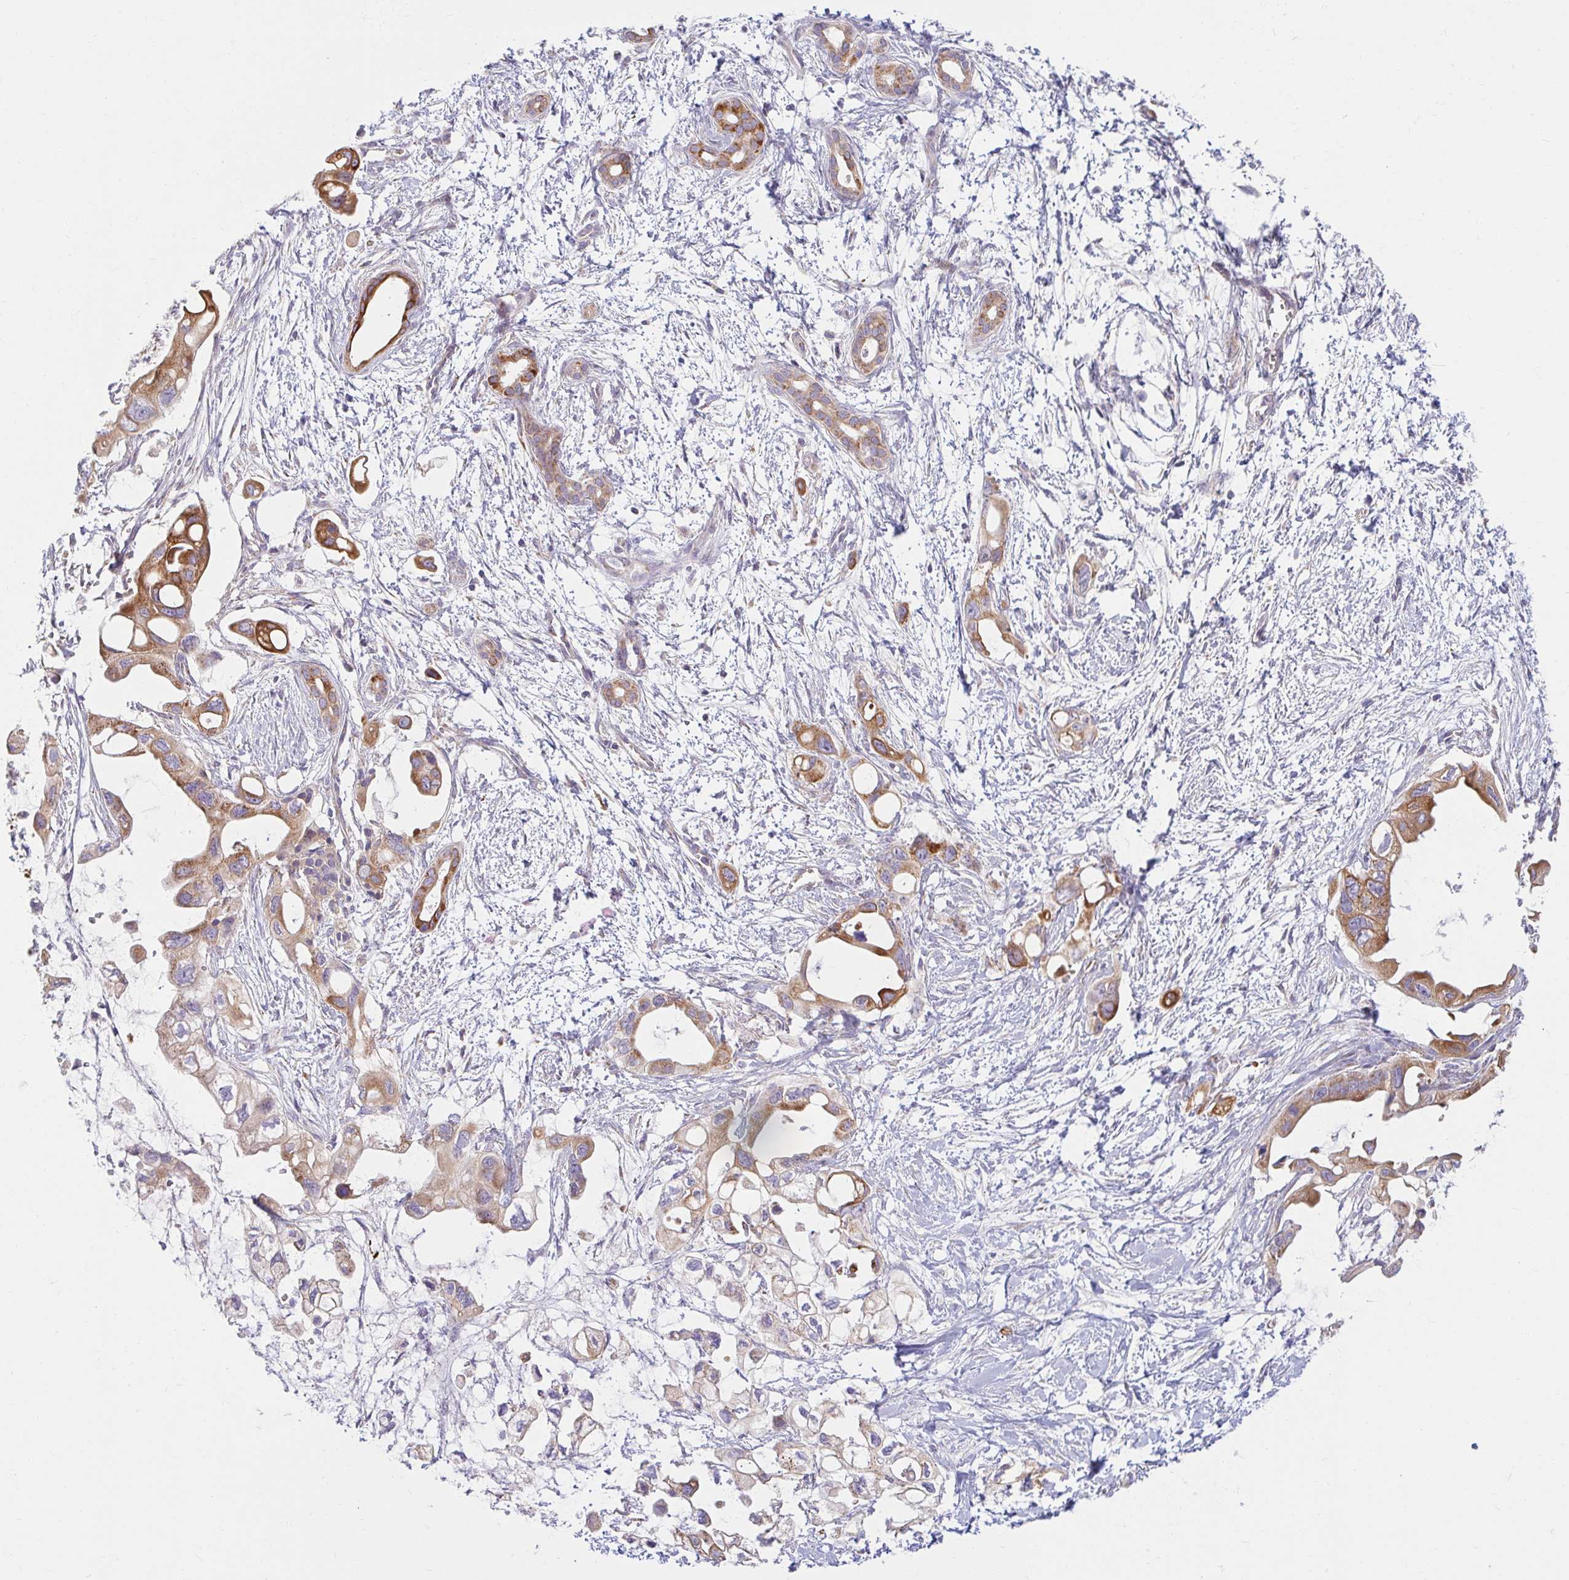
{"staining": {"intensity": "moderate", "quantity": ">75%", "location": "cytoplasmic/membranous"}, "tissue": "pancreatic cancer", "cell_type": "Tumor cells", "image_type": "cancer", "snomed": [{"axis": "morphology", "description": "Adenocarcinoma, NOS"}, {"axis": "topography", "description": "Pancreas"}], "caption": "This micrograph exhibits immunohistochemistry staining of human pancreatic cancer (adenocarcinoma), with medium moderate cytoplasmic/membranous expression in approximately >75% of tumor cells.", "gene": "SKP2", "patient": {"sex": "male", "age": 61}}